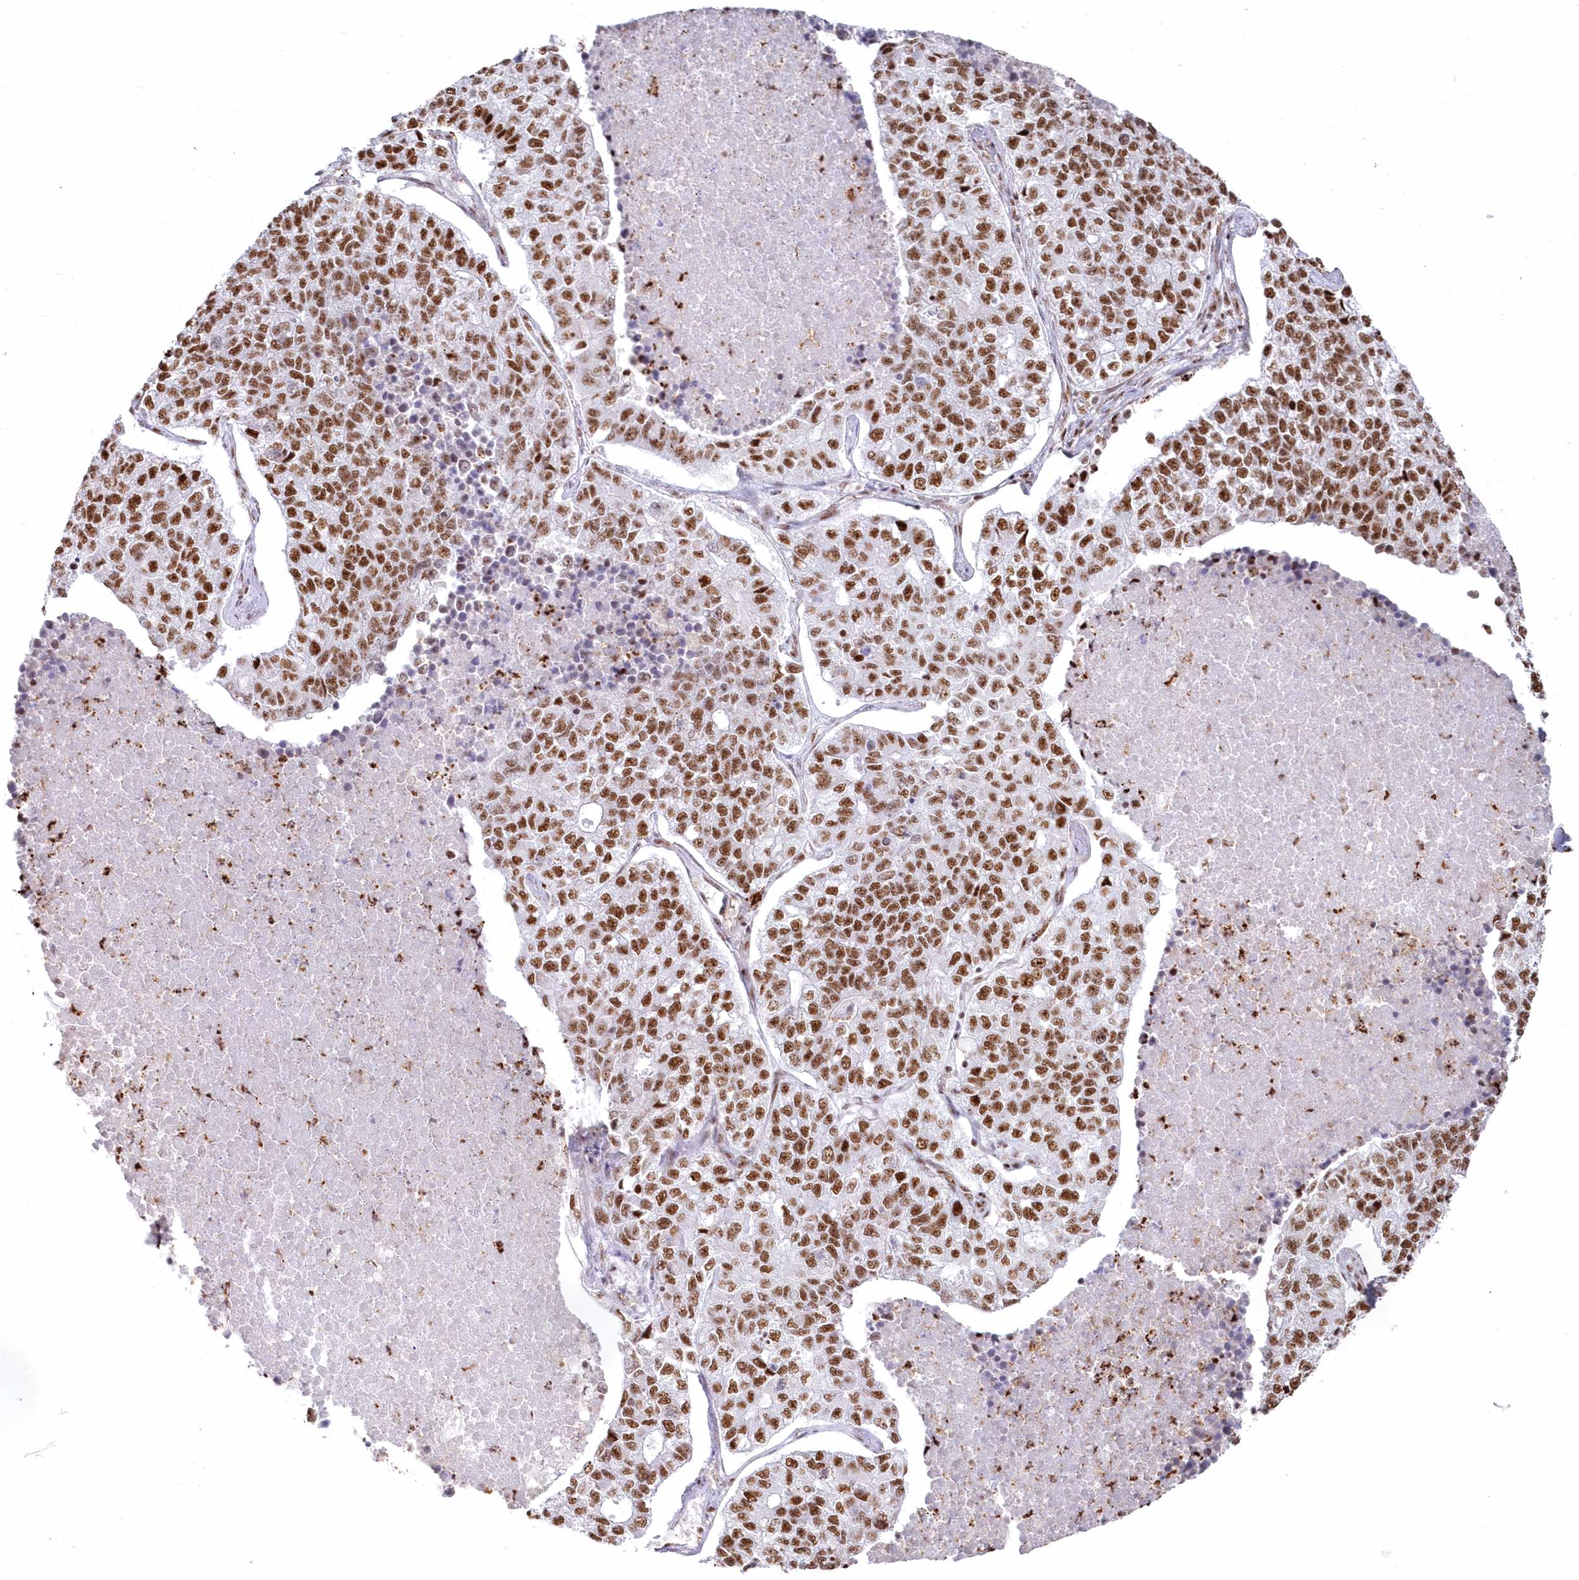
{"staining": {"intensity": "moderate", "quantity": ">75%", "location": "nuclear"}, "tissue": "lung cancer", "cell_type": "Tumor cells", "image_type": "cancer", "snomed": [{"axis": "morphology", "description": "Adenocarcinoma, NOS"}, {"axis": "topography", "description": "Lung"}], "caption": "Human lung cancer (adenocarcinoma) stained with a protein marker exhibits moderate staining in tumor cells.", "gene": "DDX46", "patient": {"sex": "male", "age": 49}}